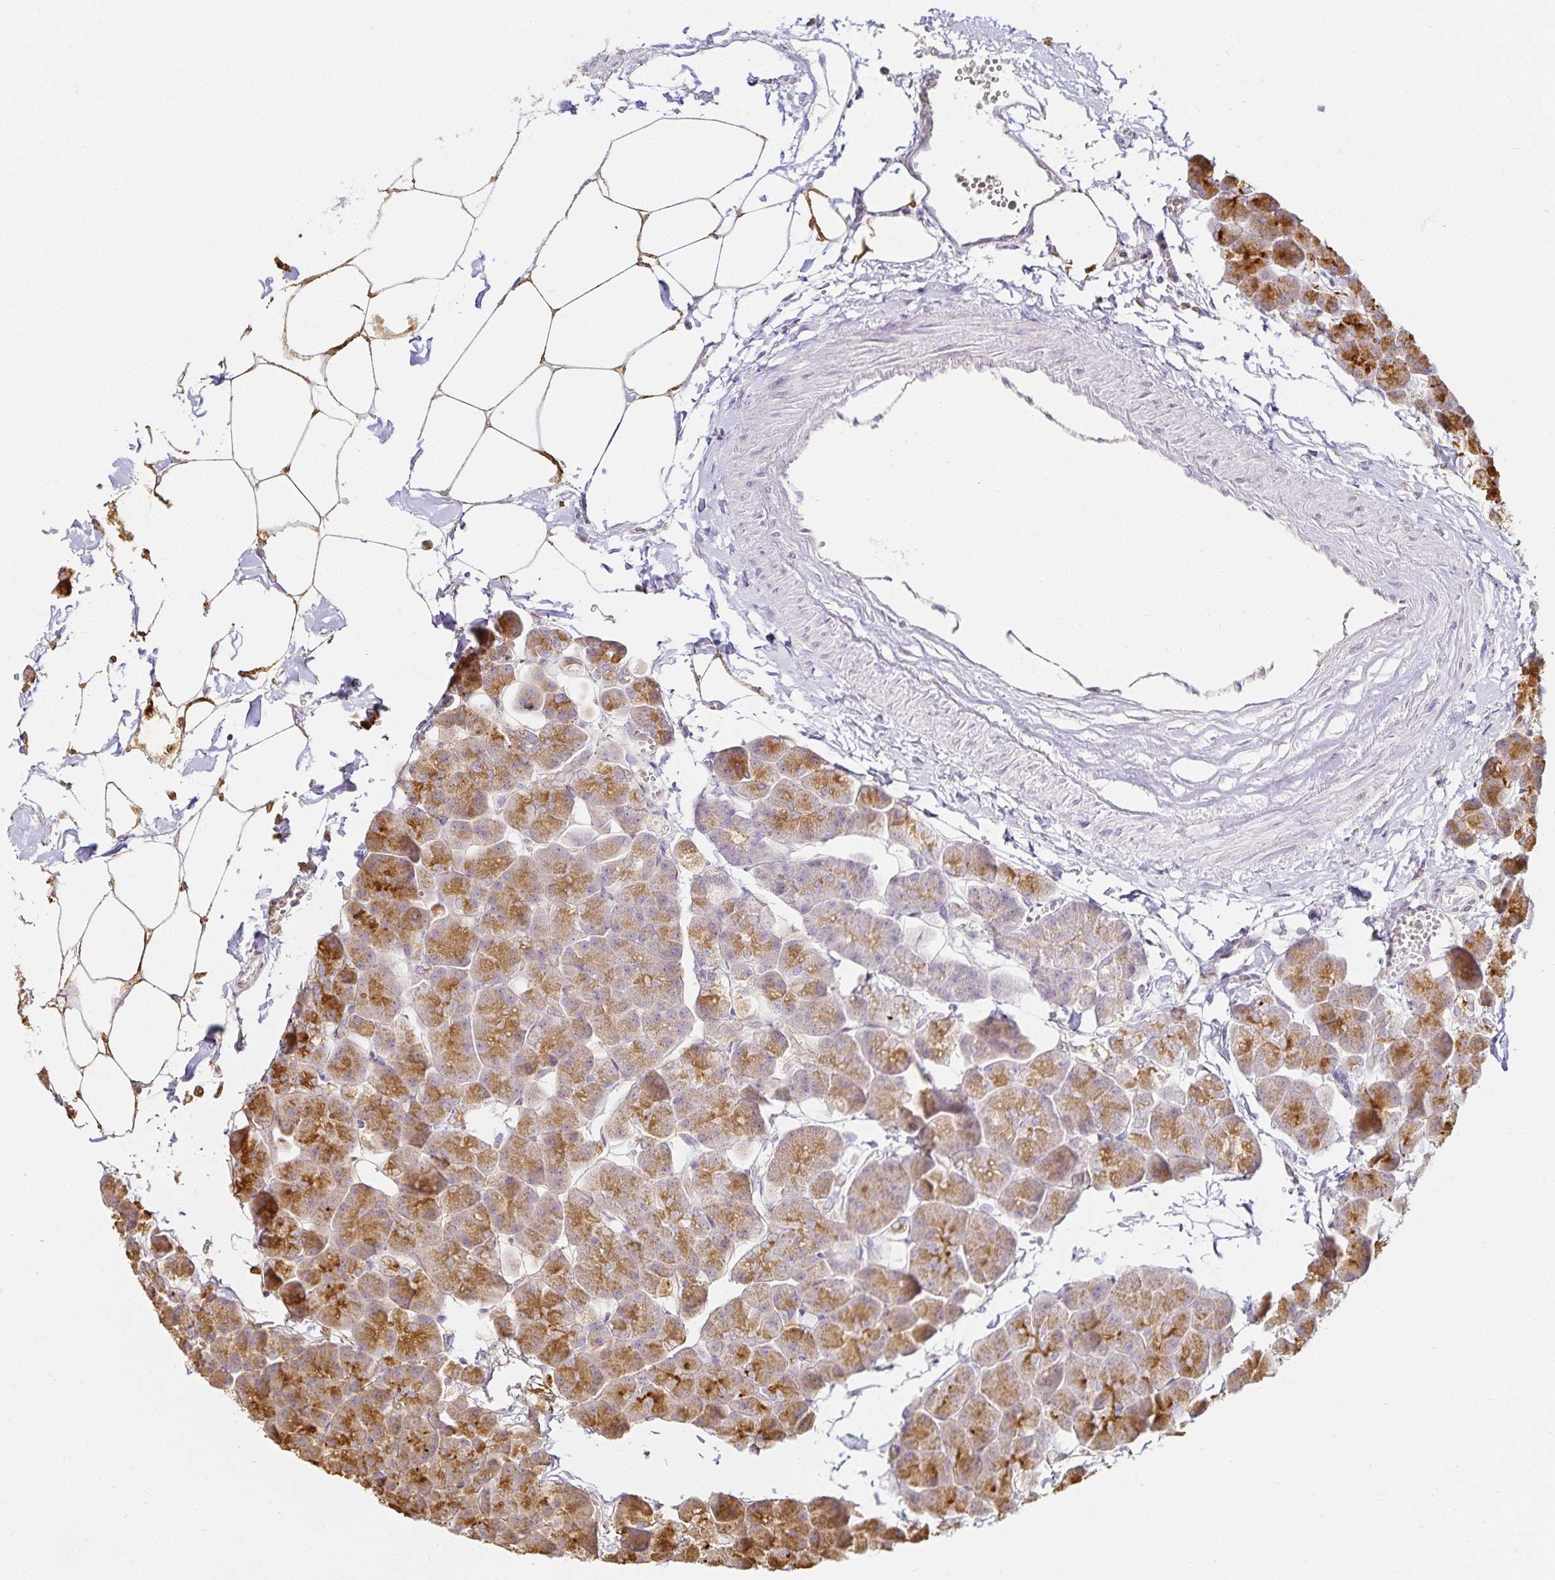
{"staining": {"intensity": "moderate", "quantity": ">75%", "location": "cytoplasmic/membranous"}, "tissue": "pancreas", "cell_type": "Exocrine glandular cells", "image_type": "normal", "snomed": [{"axis": "morphology", "description": "Normal tissue, NOS"}, {"axis": "topography", "description": "Pancreas"}], "caption": "Protein expression analysis of benign human pancreas reveals moderate cytoplasmic/membranous positivity in approximately >75% of exocrine glandular cells.", "gene": "GP2", "patient": {"sex": "male", "age": 35}}